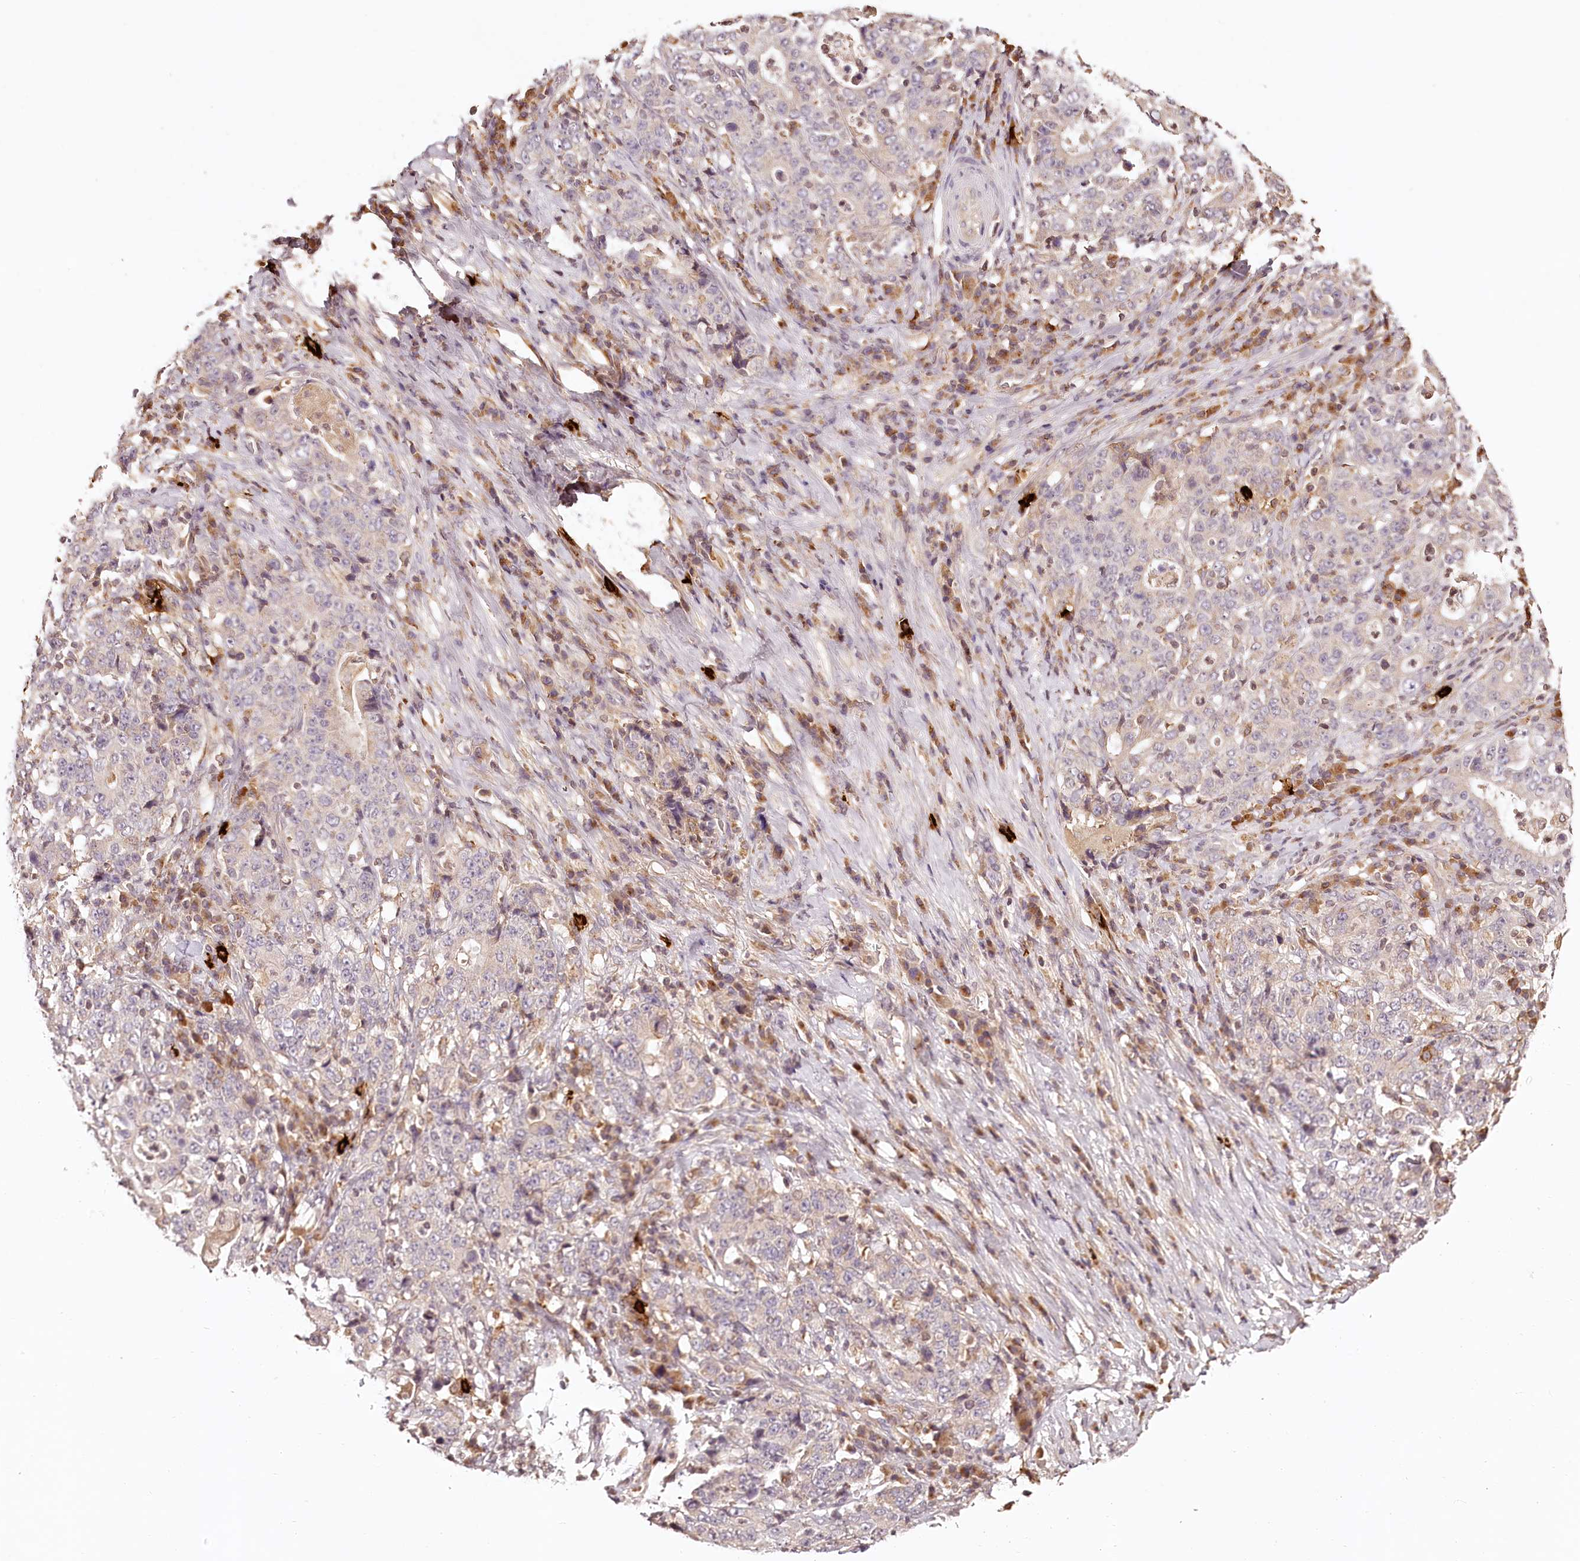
{"staining": {"intensity": "negative", "quantity": "none", "location": "none"}, "tissue": "stomach cancer", "cell_type": "Tumor cells", "image_type": "cancer", "snomed": [{"axis": "morphology", "description": "Normal tissue, NOS"}, {"axis": "morphology", "description": "Adenocarcinoma, NOS"}, {"axis": "topography", "description": "Stomach, upper"}, {"axis": "topography", "description": "Stomach"}], "caption": "Immunohistochemistry image of human stomach cancer stained for a protein (brown), which displays no staining in tumor cells. (DAB (3,3'-diaminobenzidine) IHC visualized using brightfield microscopy, high magnification).", "gene": "SYNGR1", "patient": {"sex": "male", "age": 59}}